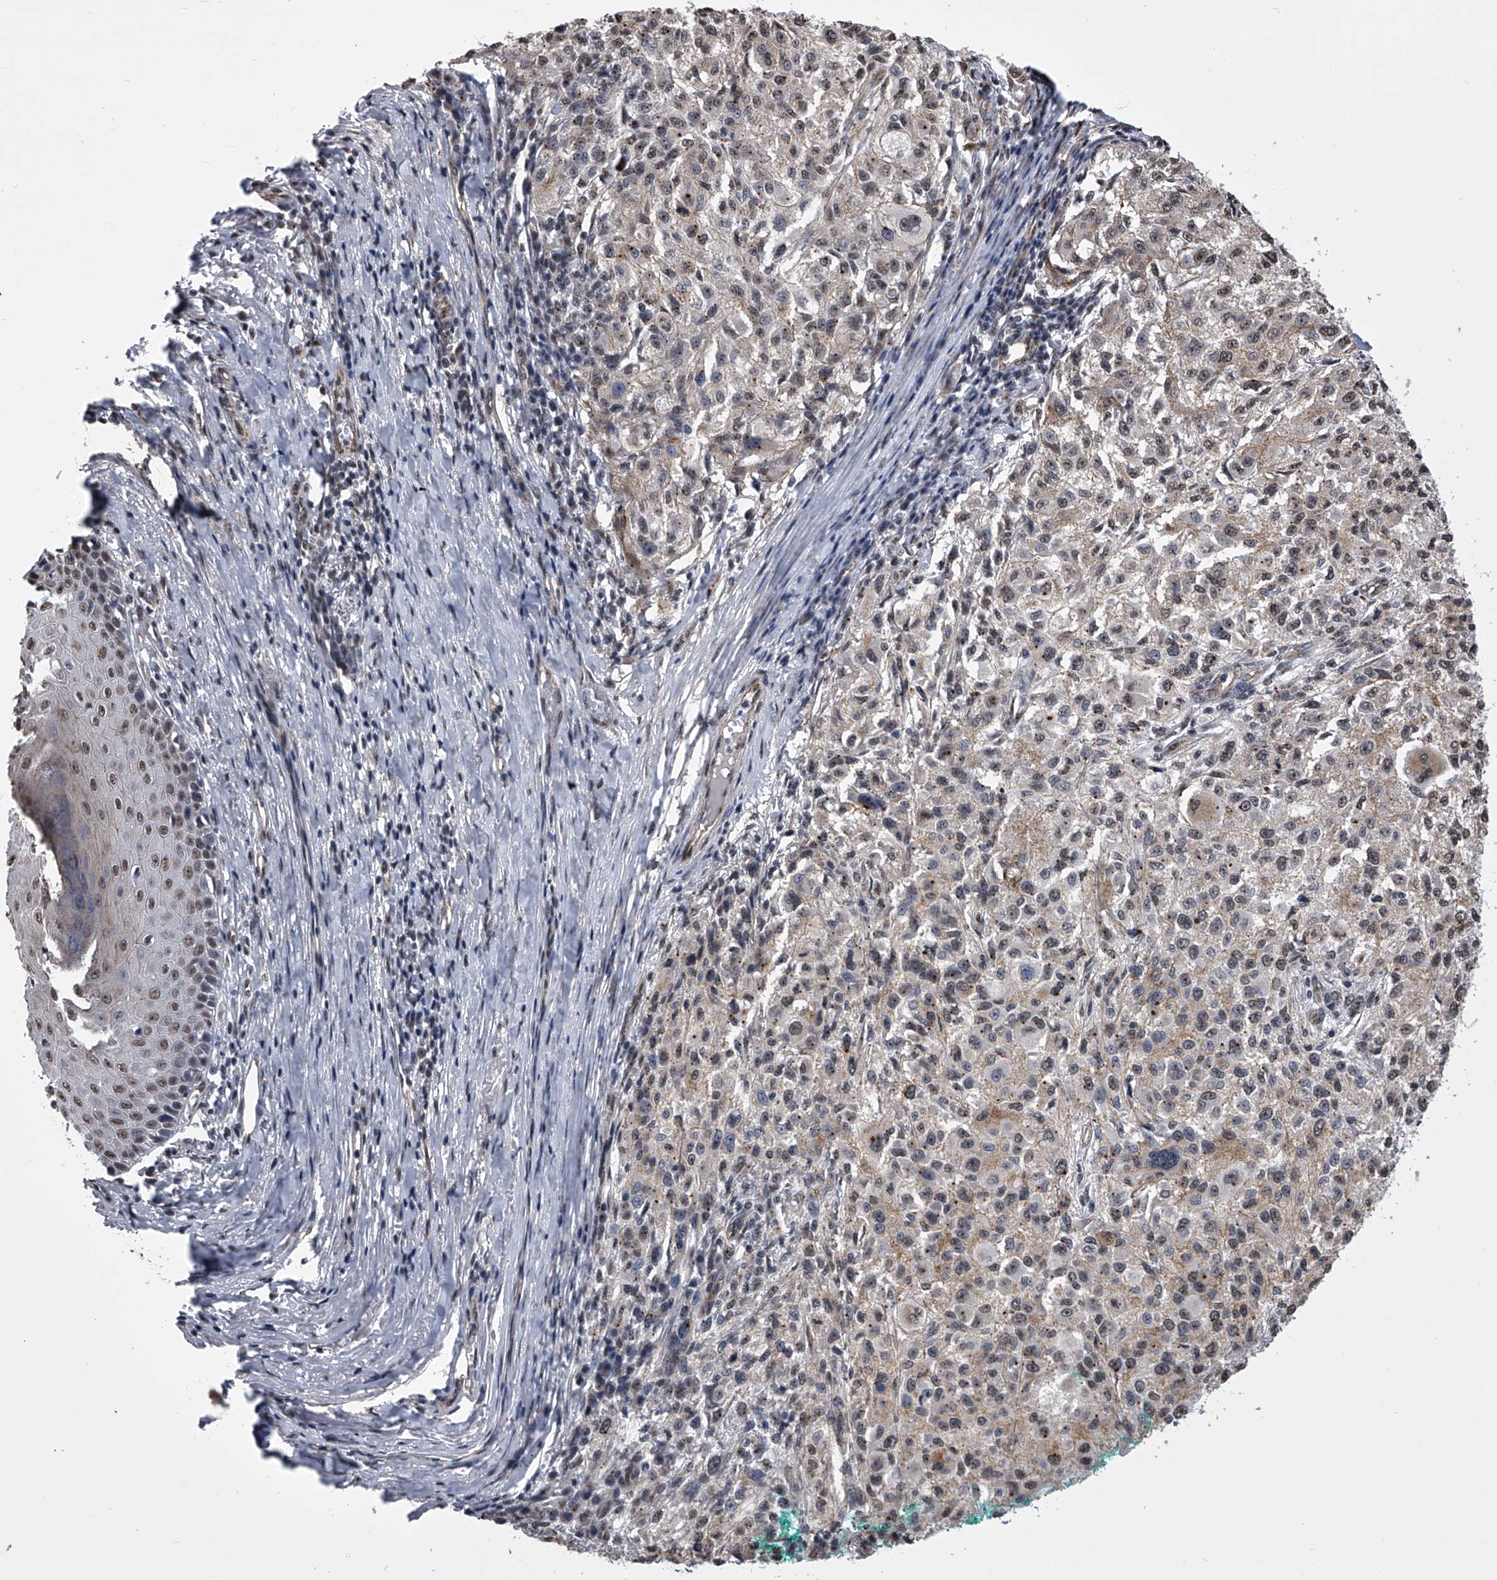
{"staining": {"intensity": "weak", "quantity": "<25%", "location": "cytoplasmic/membranous,nuclear"}, "tissue": "melanoma", "cell_type": "Tumor cells", "image_type": "cancer", "snomed": [{"axis": "morphology", "description": "Necrosis, NOS"}, {"axis": "morphology", "description": "Malignant melanoma, NOS"}, {"axis": "topography", "description": "Skin"}], "caption": "A photomicrograph of malignant melanoma stained for a protein reveals no brown staining in tumor cells. The staining was performed using DAB (3,3'-diaminobenzidine) to visualize the protein expression in brown, while the nuclei were stained in blue with hematoxylin (Magnification: 20x).", "gene": "ZNF76", "patient": {"sex": "female", "age": 87}}